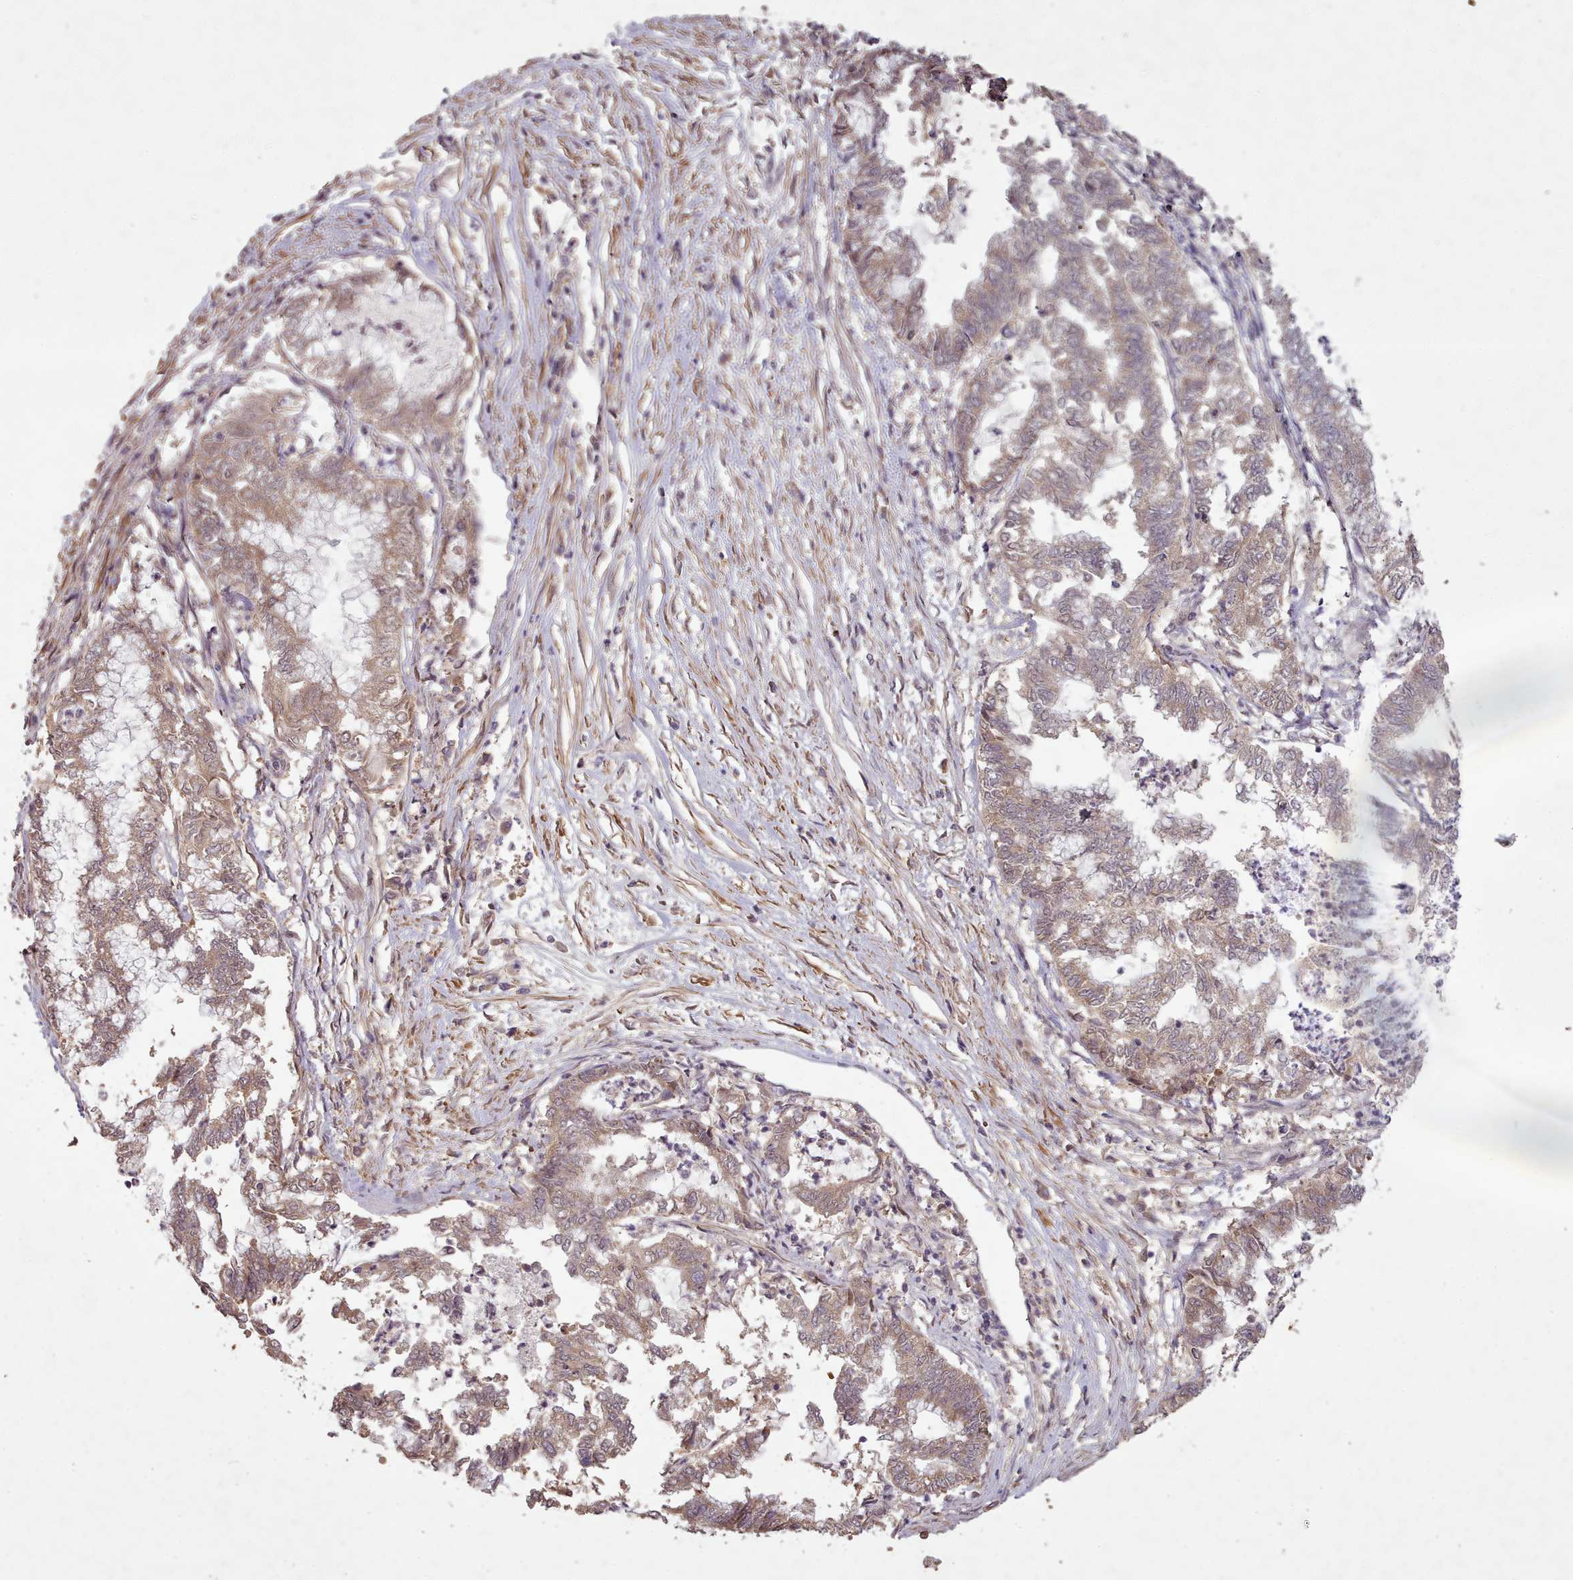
{"staining": {"intensity": "moderate", "quantity": "25%-75%", "location": "cytoplasmic/membranous"}, "tissue": "endometrial cancer", "cell_type": "Tumor cells", "image_type": "cancer", "snomed": [{"axis": "morphology", "description": "Adenocarcinoma, NOS"}, {"axis": "topography", "description": "Endometrium"}], "caption": "Human adenocarcinoma (endometrial) stained with a brown dye displays moderate cytoplasmic/membranous positive expression in approximately 25%-75% of tumor cells.", "gene": "CDC6", "patient": {"sex": "female", "age": 79}}